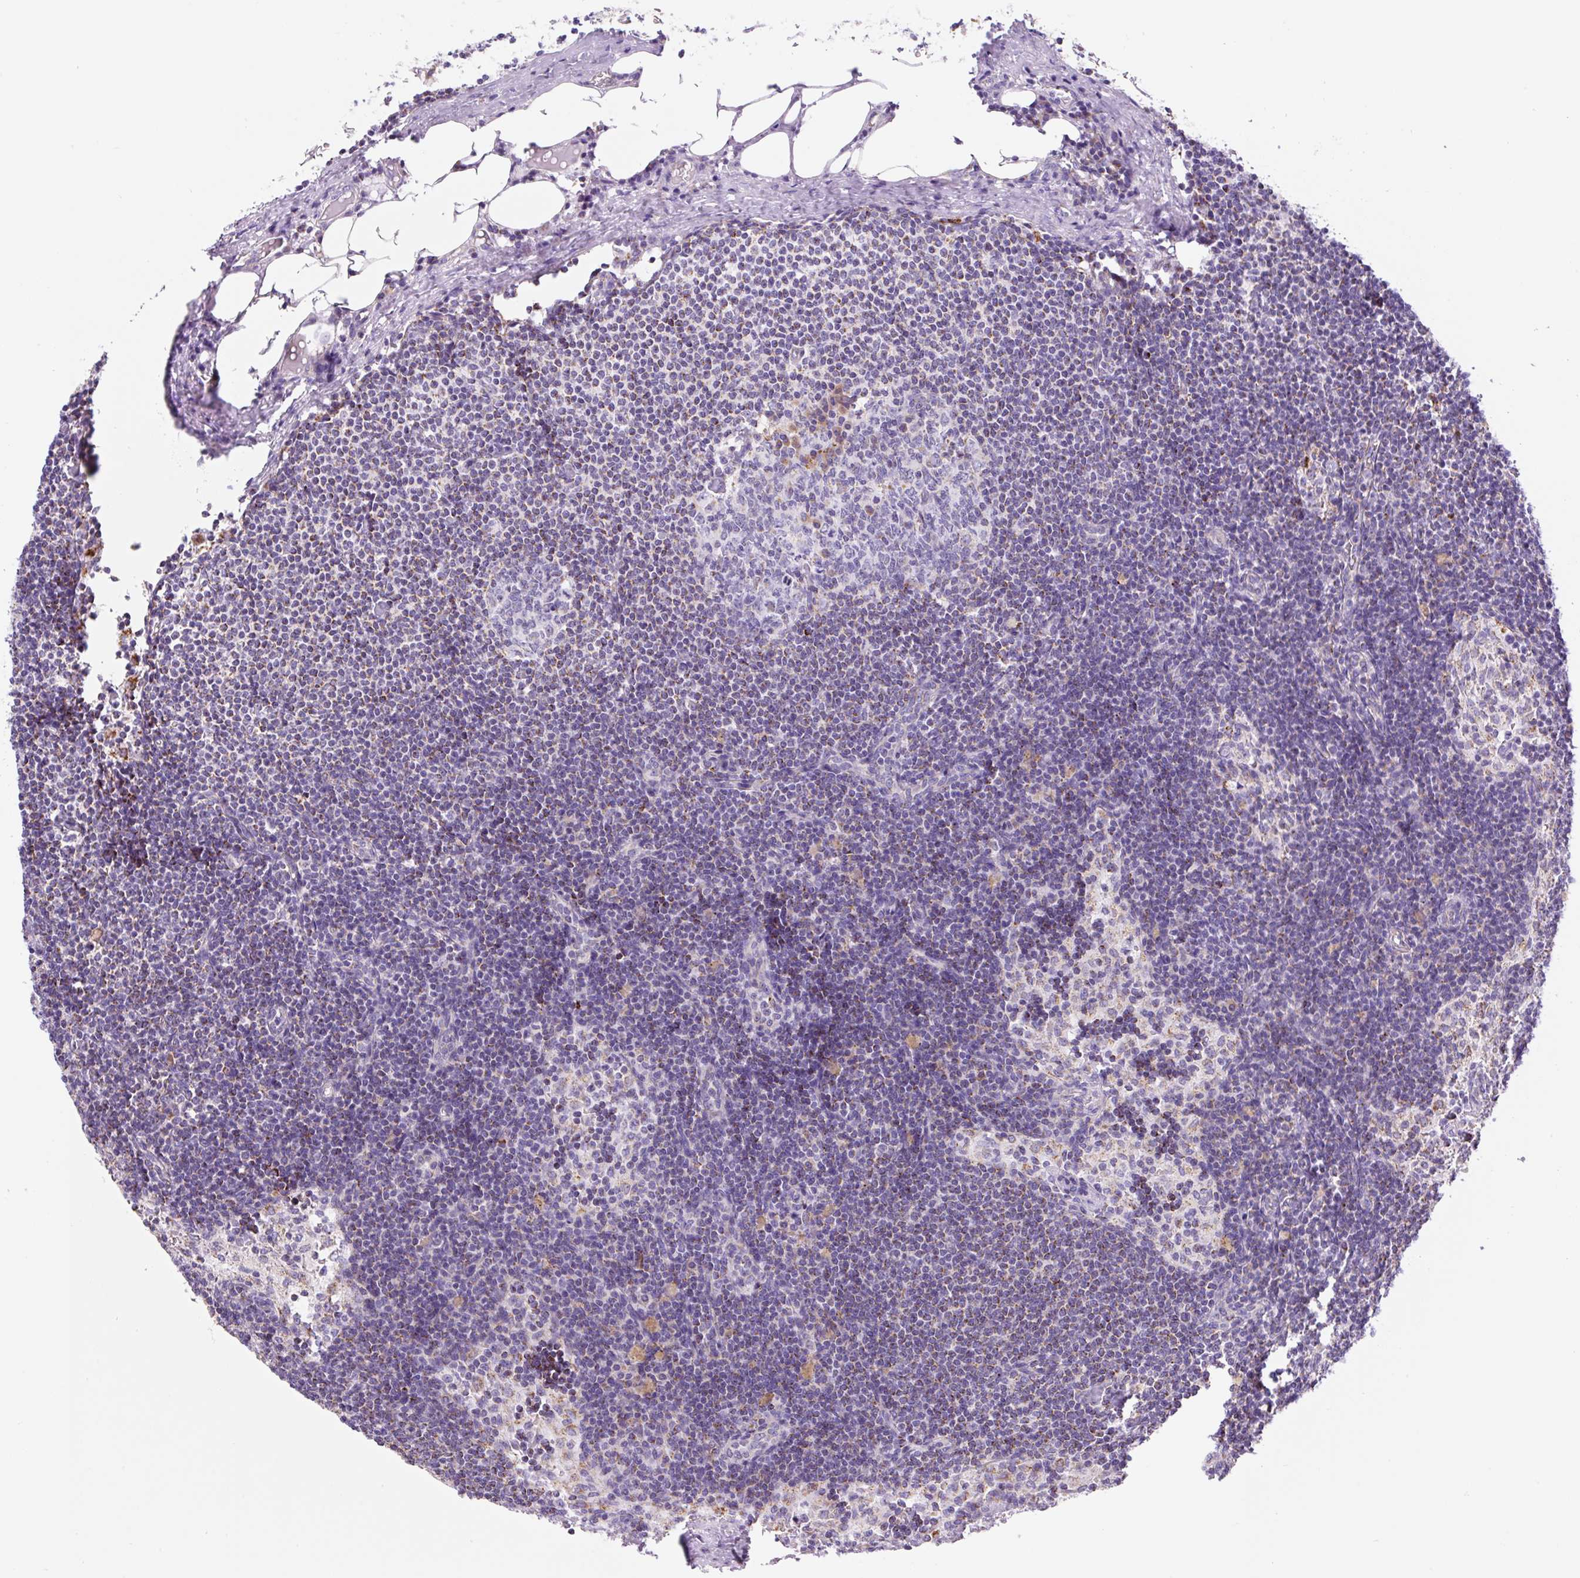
{"staining": {"intensity": "negative", "quantity": "none", "location": "none"}, "tissue": "lymph node", "cell_type": "Germinal center cells", "image_type": "normal", "snomed": [{"axis": "morphology", "description": "Normal tissue, NOS"}, {"axis": "topography", "description": "Lymph node"}], "caption": "Immunohistochemistry micrograph of unremarkable lymph node stained for a protein (brown), which exhibits no staining in germinal center cells. Nuclei are stained in blue.", "gene": "ETNK2", "patient": {"sex": "male", "age": 49}}